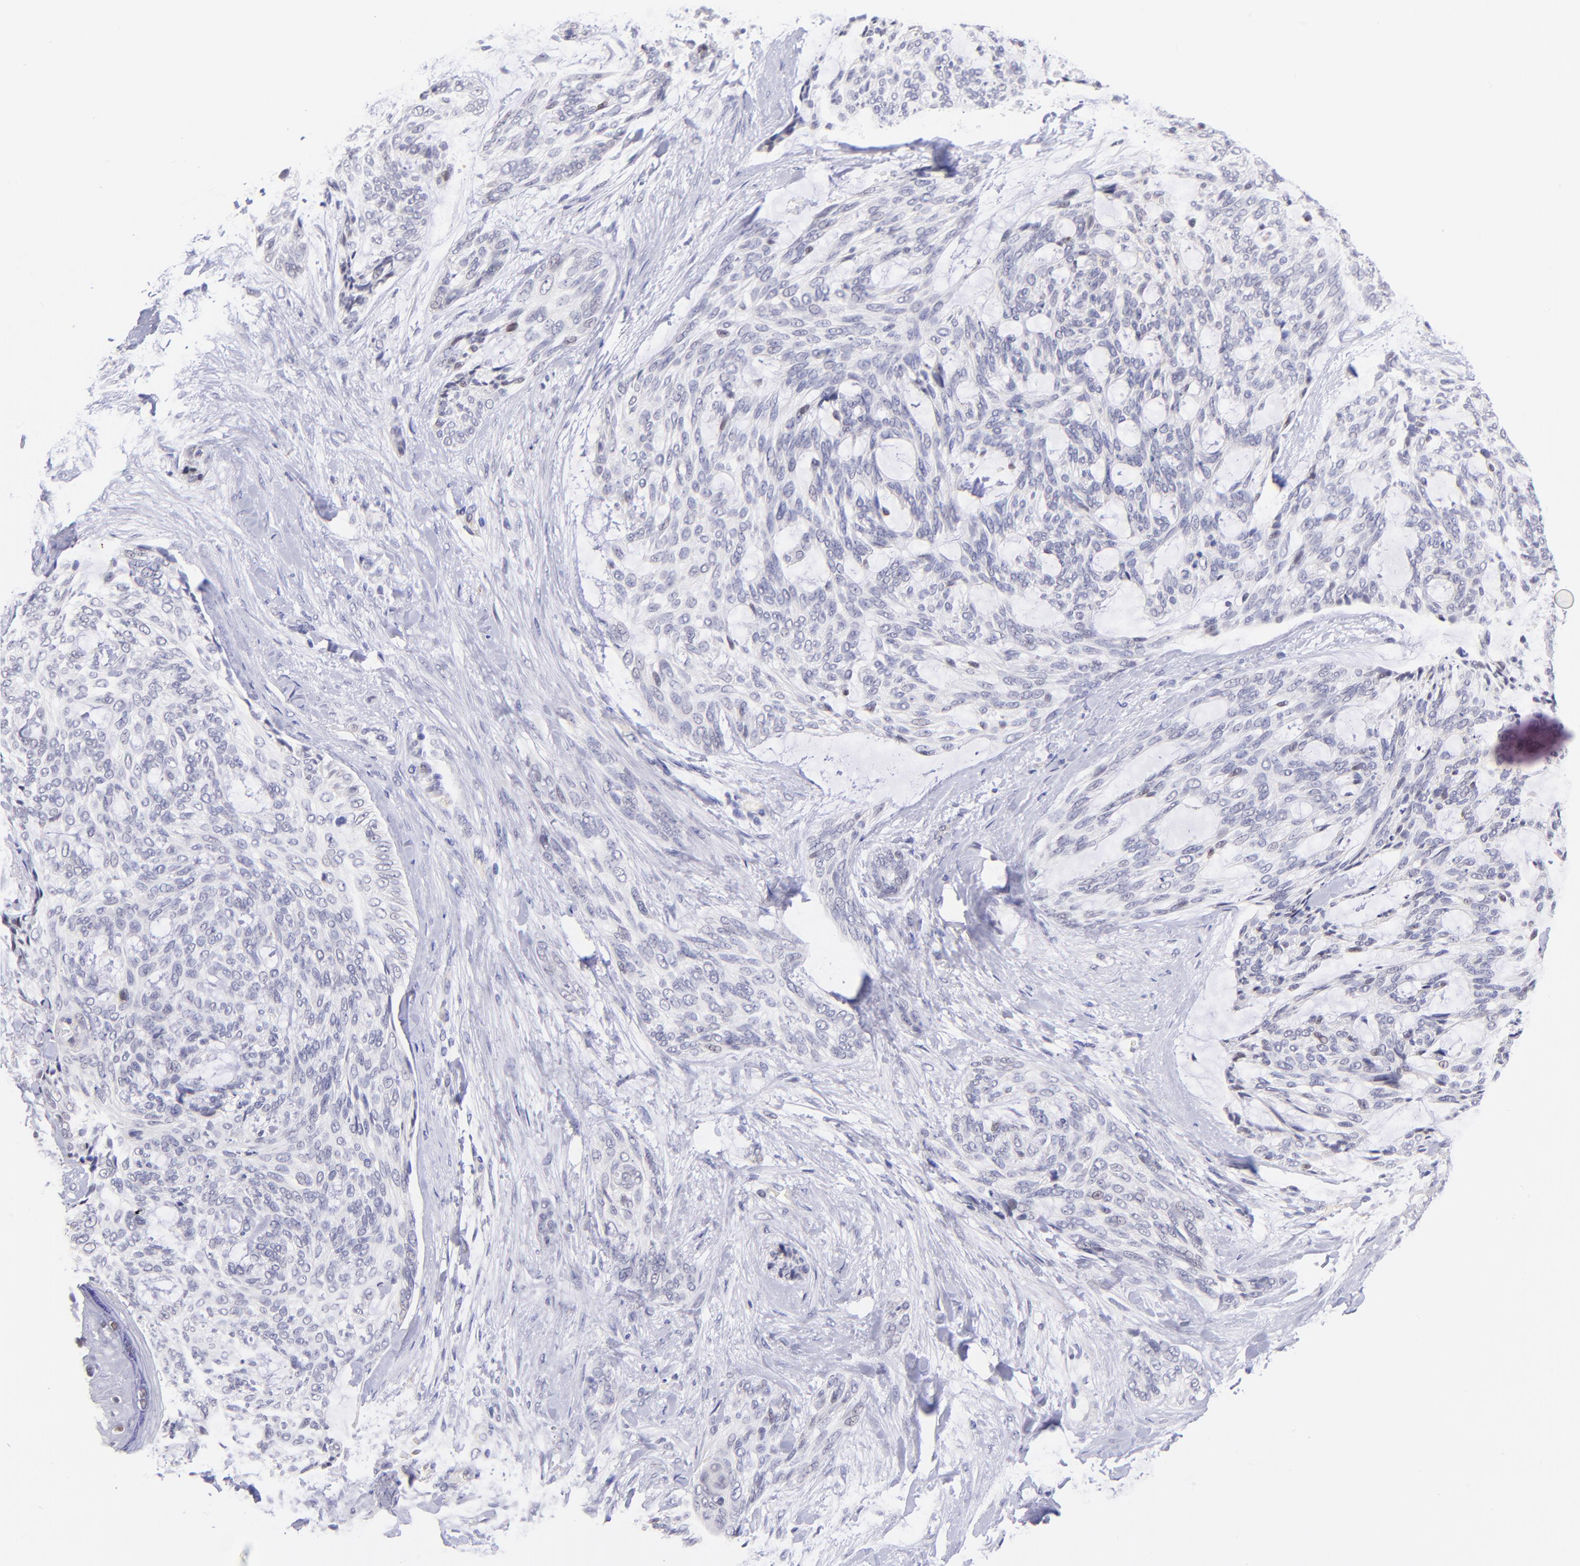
{"staining": {"intensity": "negative", "quantity": "none", "location": "none"}, "tissue": "skin cancer", "cell_type": "Tumor cells", "image_type": "cancer", "snomed": [{"axis": "morphology", "description": "Normal tissue, NOS"}, {"axis": "morphology", "description": "Basal cell carcinoma"}, {"axis": "topography", "description": "Skin"}], "caption": "Immunohistochemical staining of human skin basal cell carcinoma shows no significant positivity in tumor cells.", "gene": "SOX6", "patient": {"sex": "female", "age": 71}}